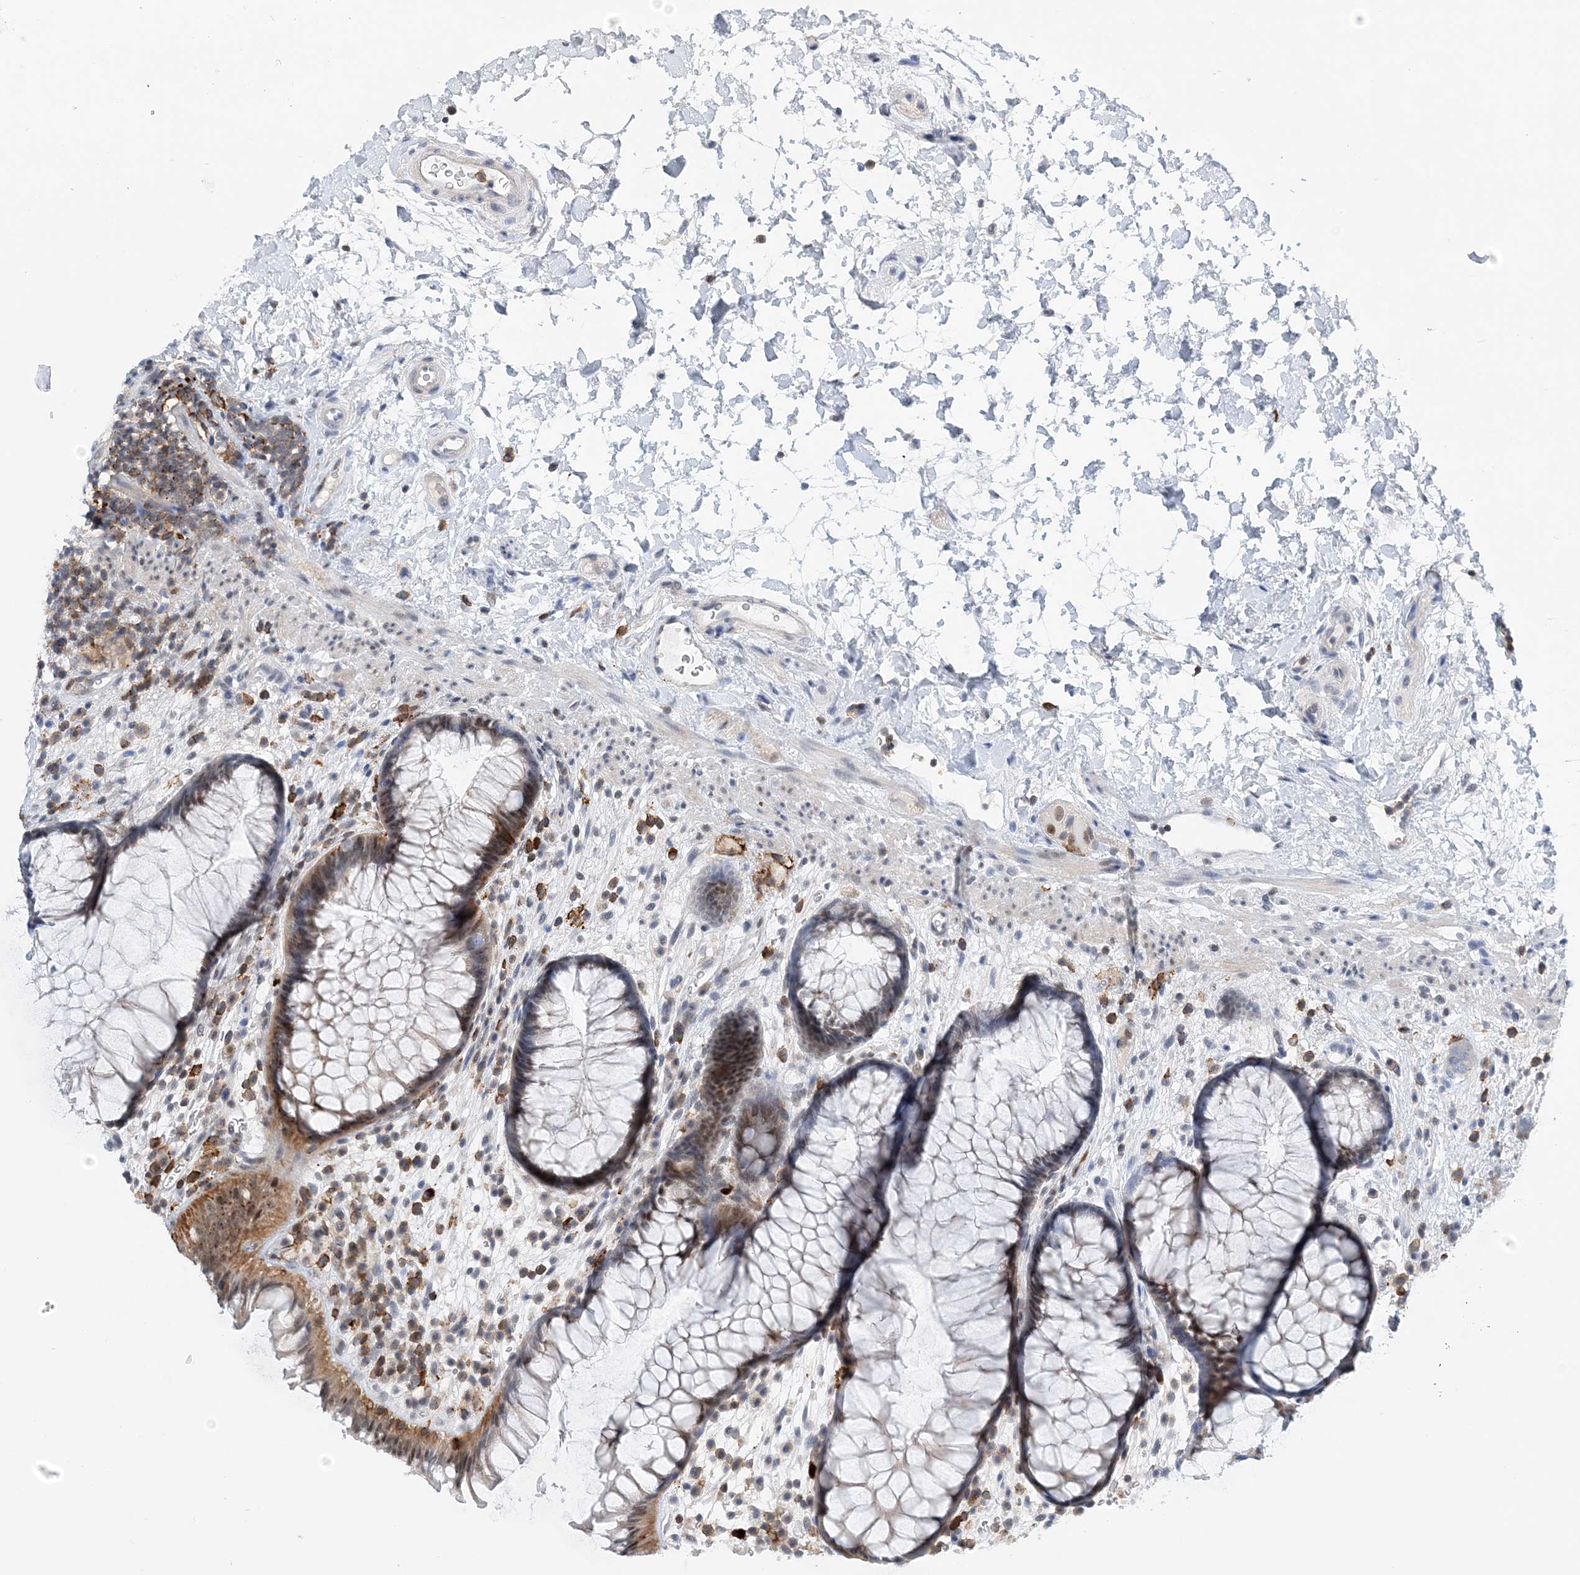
{"staining": {"intensity": "moderate", "quantity": "<25%", "location": "cytoplasmic/membranous,nuclear"}, "tissue": "rectum", "cell_type": "Glandular cells", "image_type": "normal", "snomed": [{"axis": "morphology", "description": "Normal tissue, NOS"}, {"axis": "topography", "description": "Rectum"}], "caption": "This histopathology image exhibits immunohistochemistry (IHC) staining of benign human rectum, with low moderate cytoplasmic/membranous,nuclear staining in about <25% of glandular cells.", "gene": "PRMT9", "patient": {"sex": "male", "age": 51}}